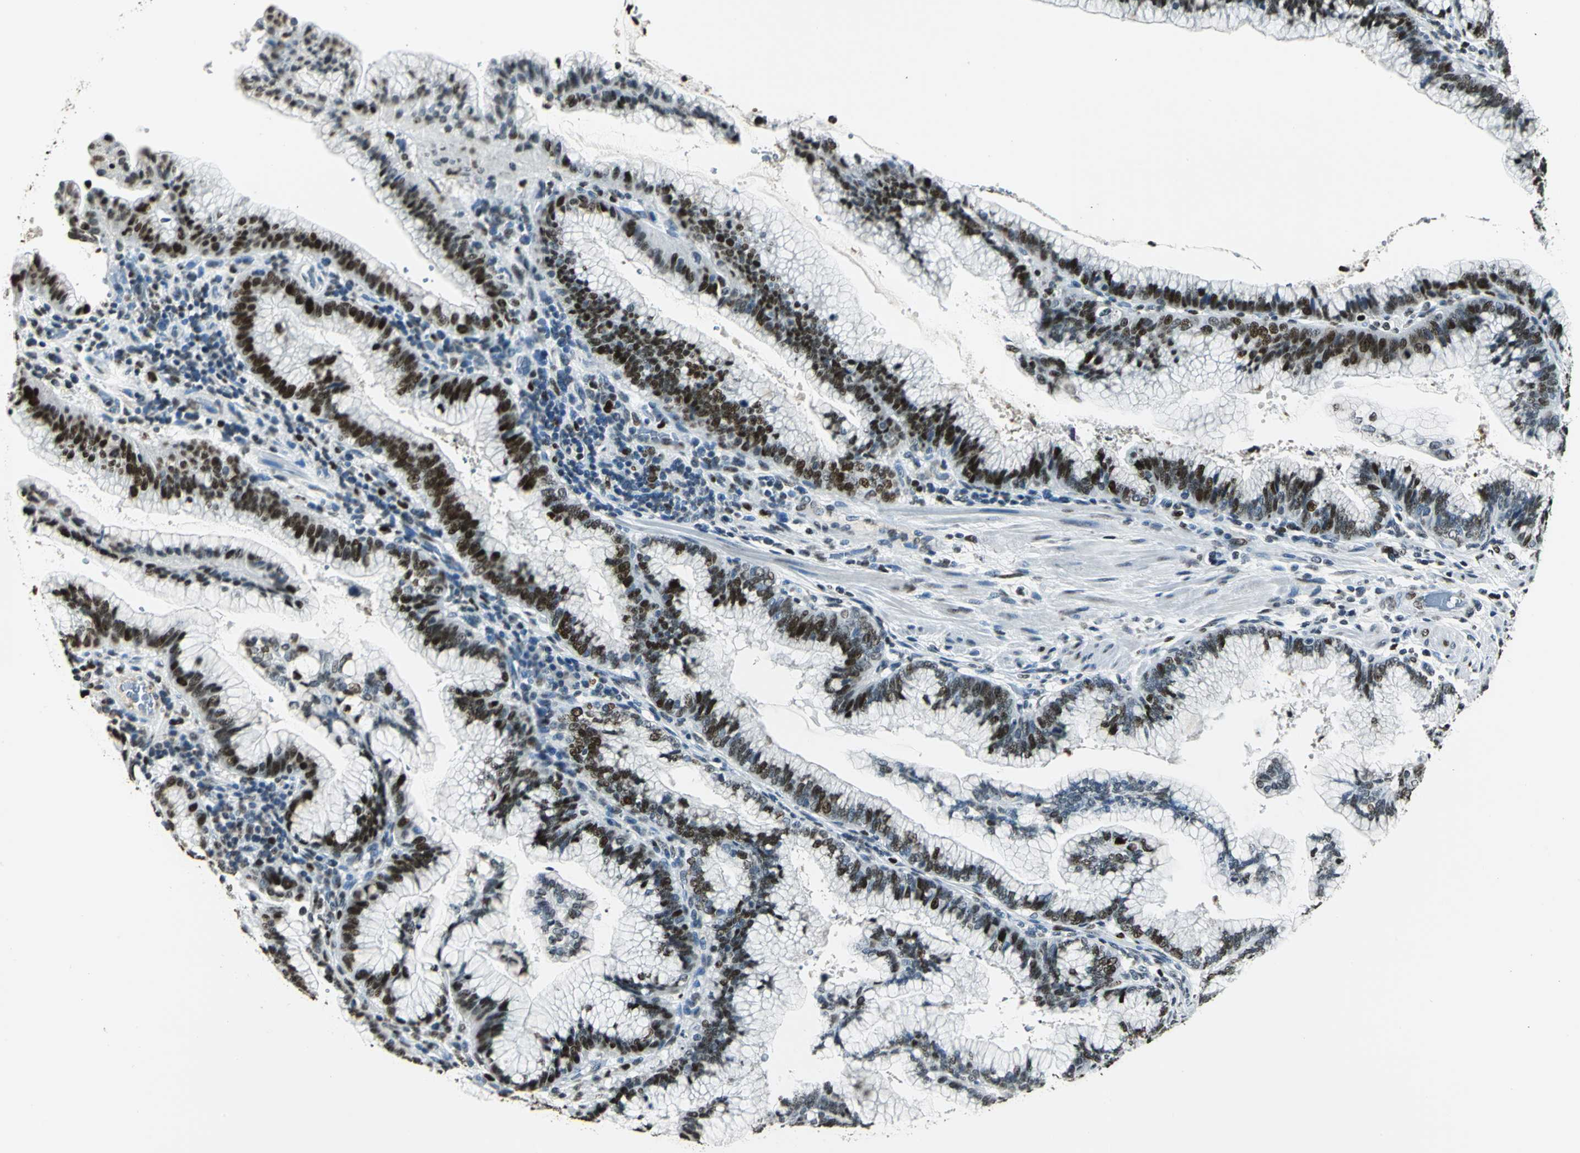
{"staining": {"intensity": "strong", "quantity": ">75%", "location": "nuclear"}, "tissue": "pancreatic cancer", "cell_type": "Tumor cells", "image_type": "cancer", "snomed": [{"axis": "morphology", "description": "Adenocarcinoma, NOS"}, {"axis": "topography", "description": "Pancreas"}], "caption": "Immunohistochemical staining of human adenocarcinoma (pancreatic) demonstrates high levels of strong nuclear expression in about >75% of tumor cells. (Stains: DAB in brown, nuclei in blue, Microscopy: brightfield microscopy at high magnification).", "gene": "MCM4", "patient": {"sex": "female", "age": 64}}